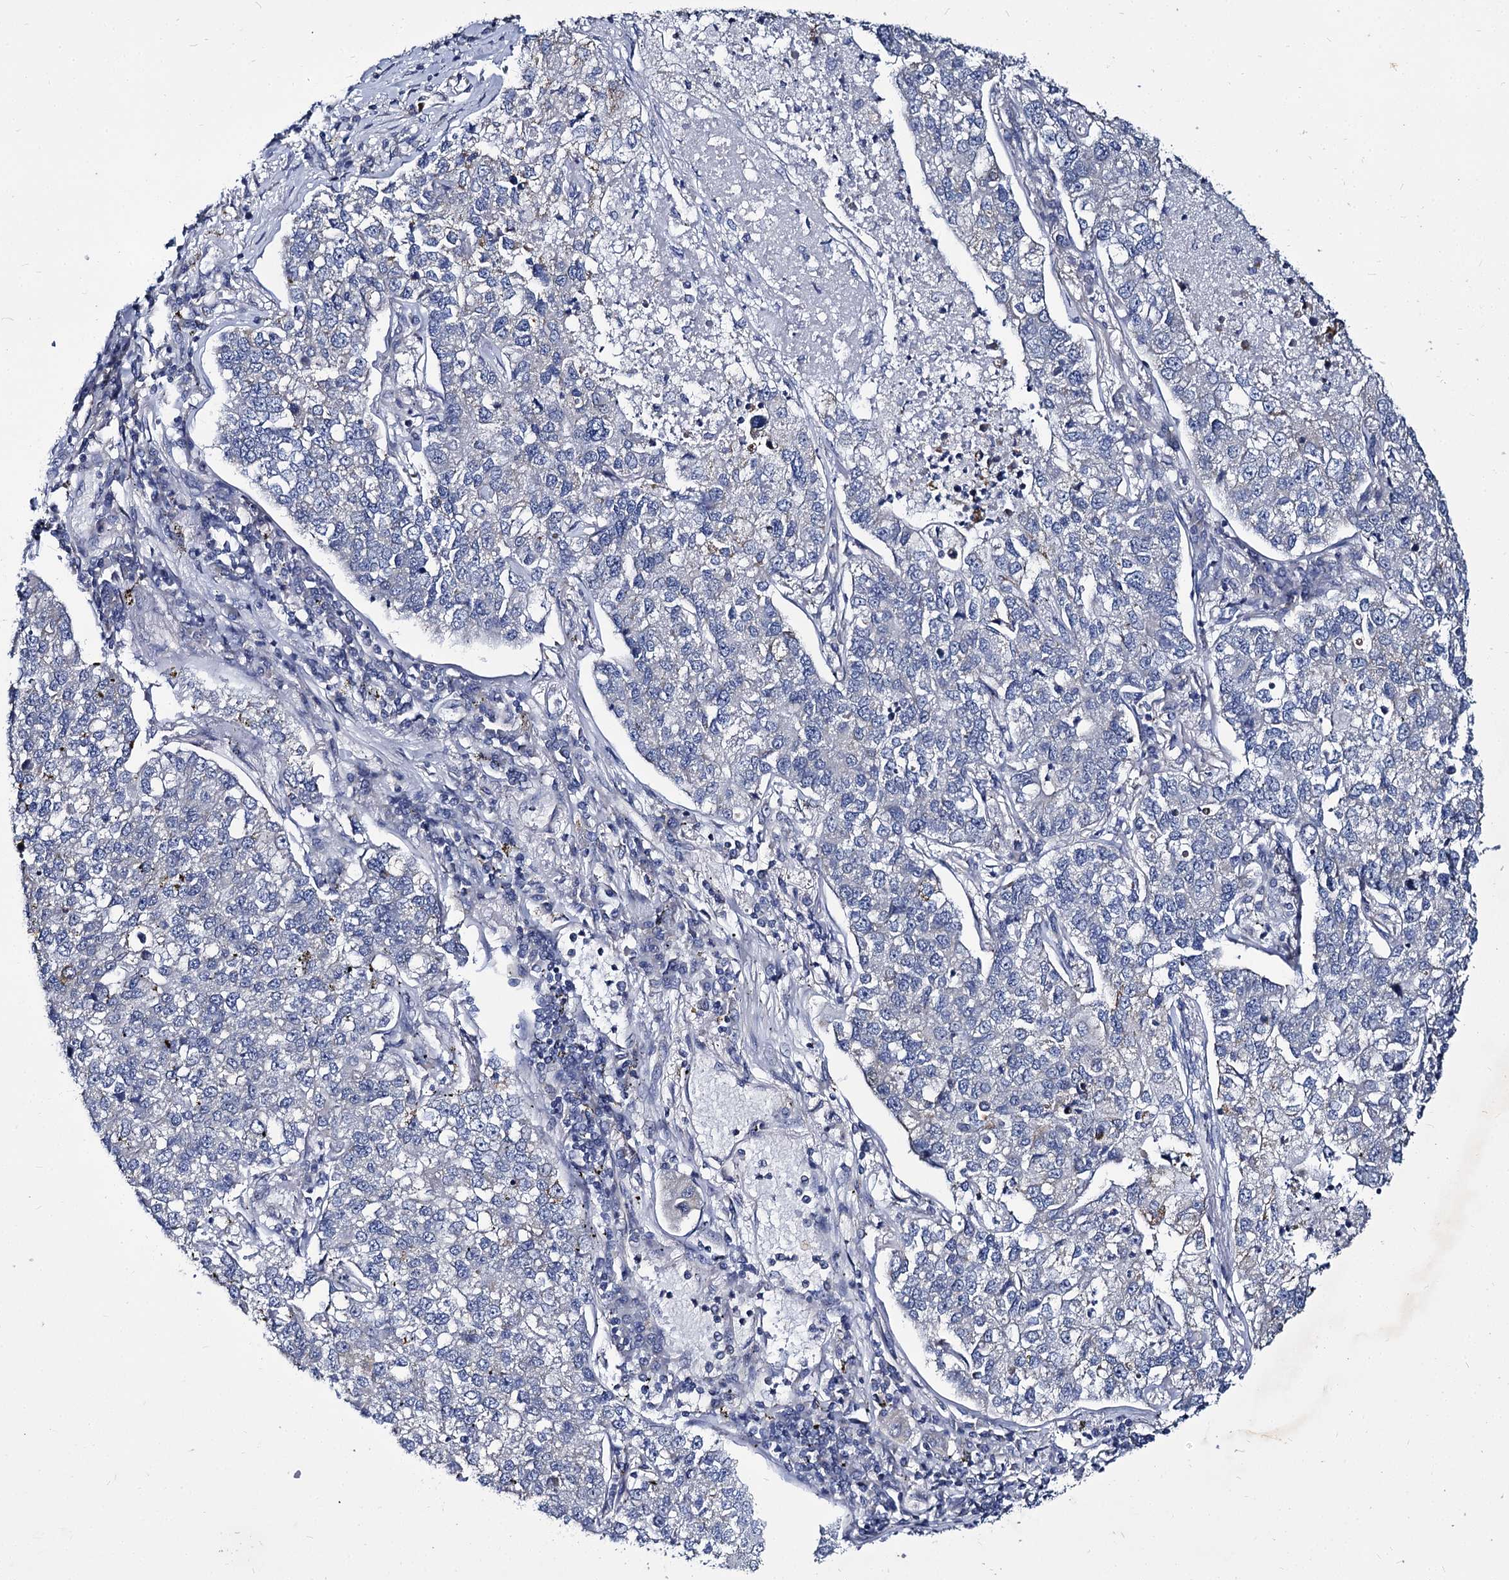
{"staining": {"intensity": "negative", "quantity": "none", "location": "none"}, "tissue": "lung cancer", "cell_type": "Tumor cells", "image_type": "cancer", "snomed": [{"axis": "morphology", "description": "Adenocarcinoma, NOS"}, {"axis": "topography", "description": "Lung"}], "caption": "A high-resolution micrograph shows immunohistochemistry (IHC) staining of lung adenocarcinoma, which demonstrates no significant expression in tumor cells.", "gene": "PANX2", "patient": {"sex": "male", "age": 49}}